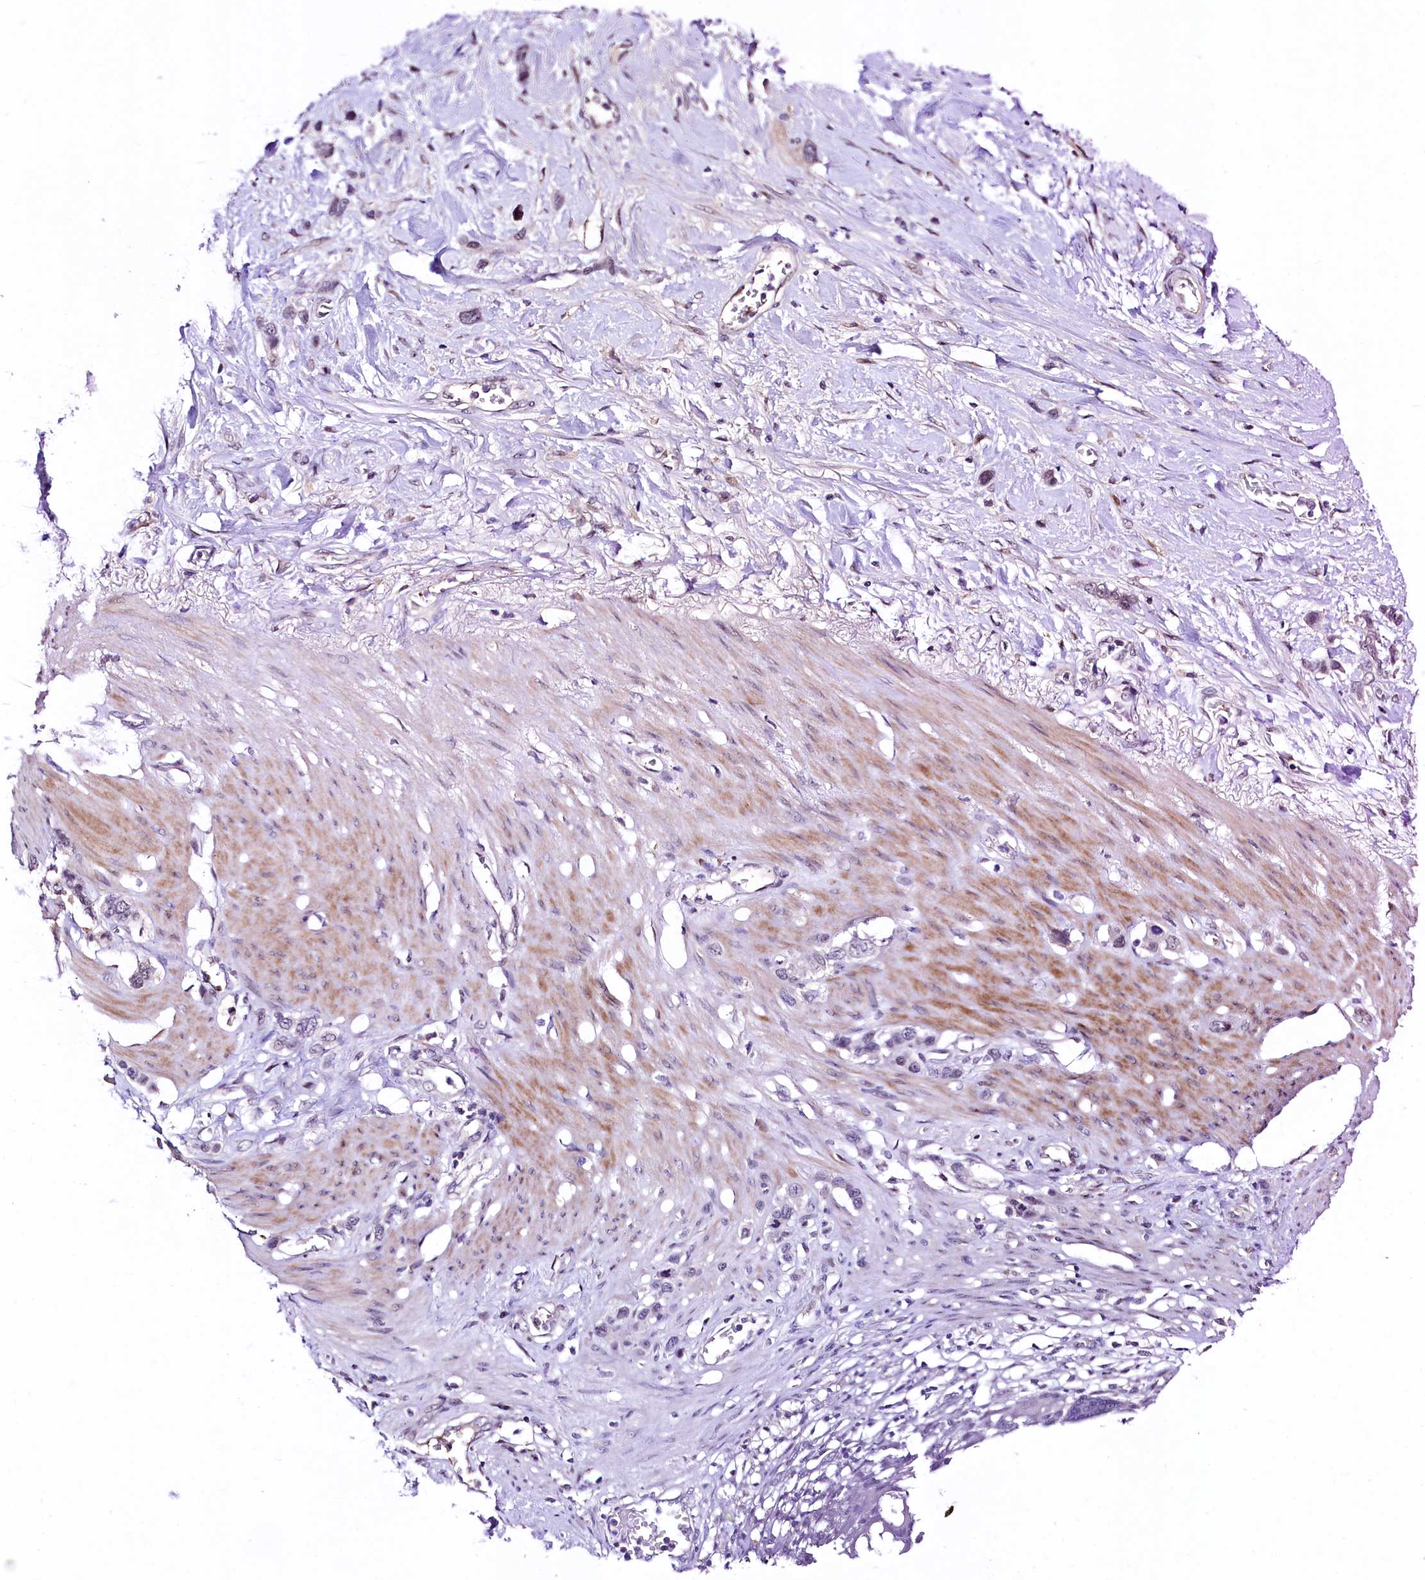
{"staining": {"intensity": "negative", "quantity": "none", "location": "none"}, "tissue": "stomach cancer", "cell_type": "Tumor cells", "image_type": "cancer", "snomed": [{"axis": "morphology", "description": "Adenocarcinoma, NOS"}, {"axis": "morphology", "description": "Adenocarcinoma, High grade"}, {"axis": "topography", "description": "Stomach, upper"}, {"axis": "topography", "description": "Stomach, lower"}], "caption": "IHC histopathology image of adenocarcinoma (stomach) stained for a protein (brown), which reveals no staining in tumor cells. Nuclei are stained in blue.", "gene": "LEUTX", "patient": {"sex": "female", "age": 65}}